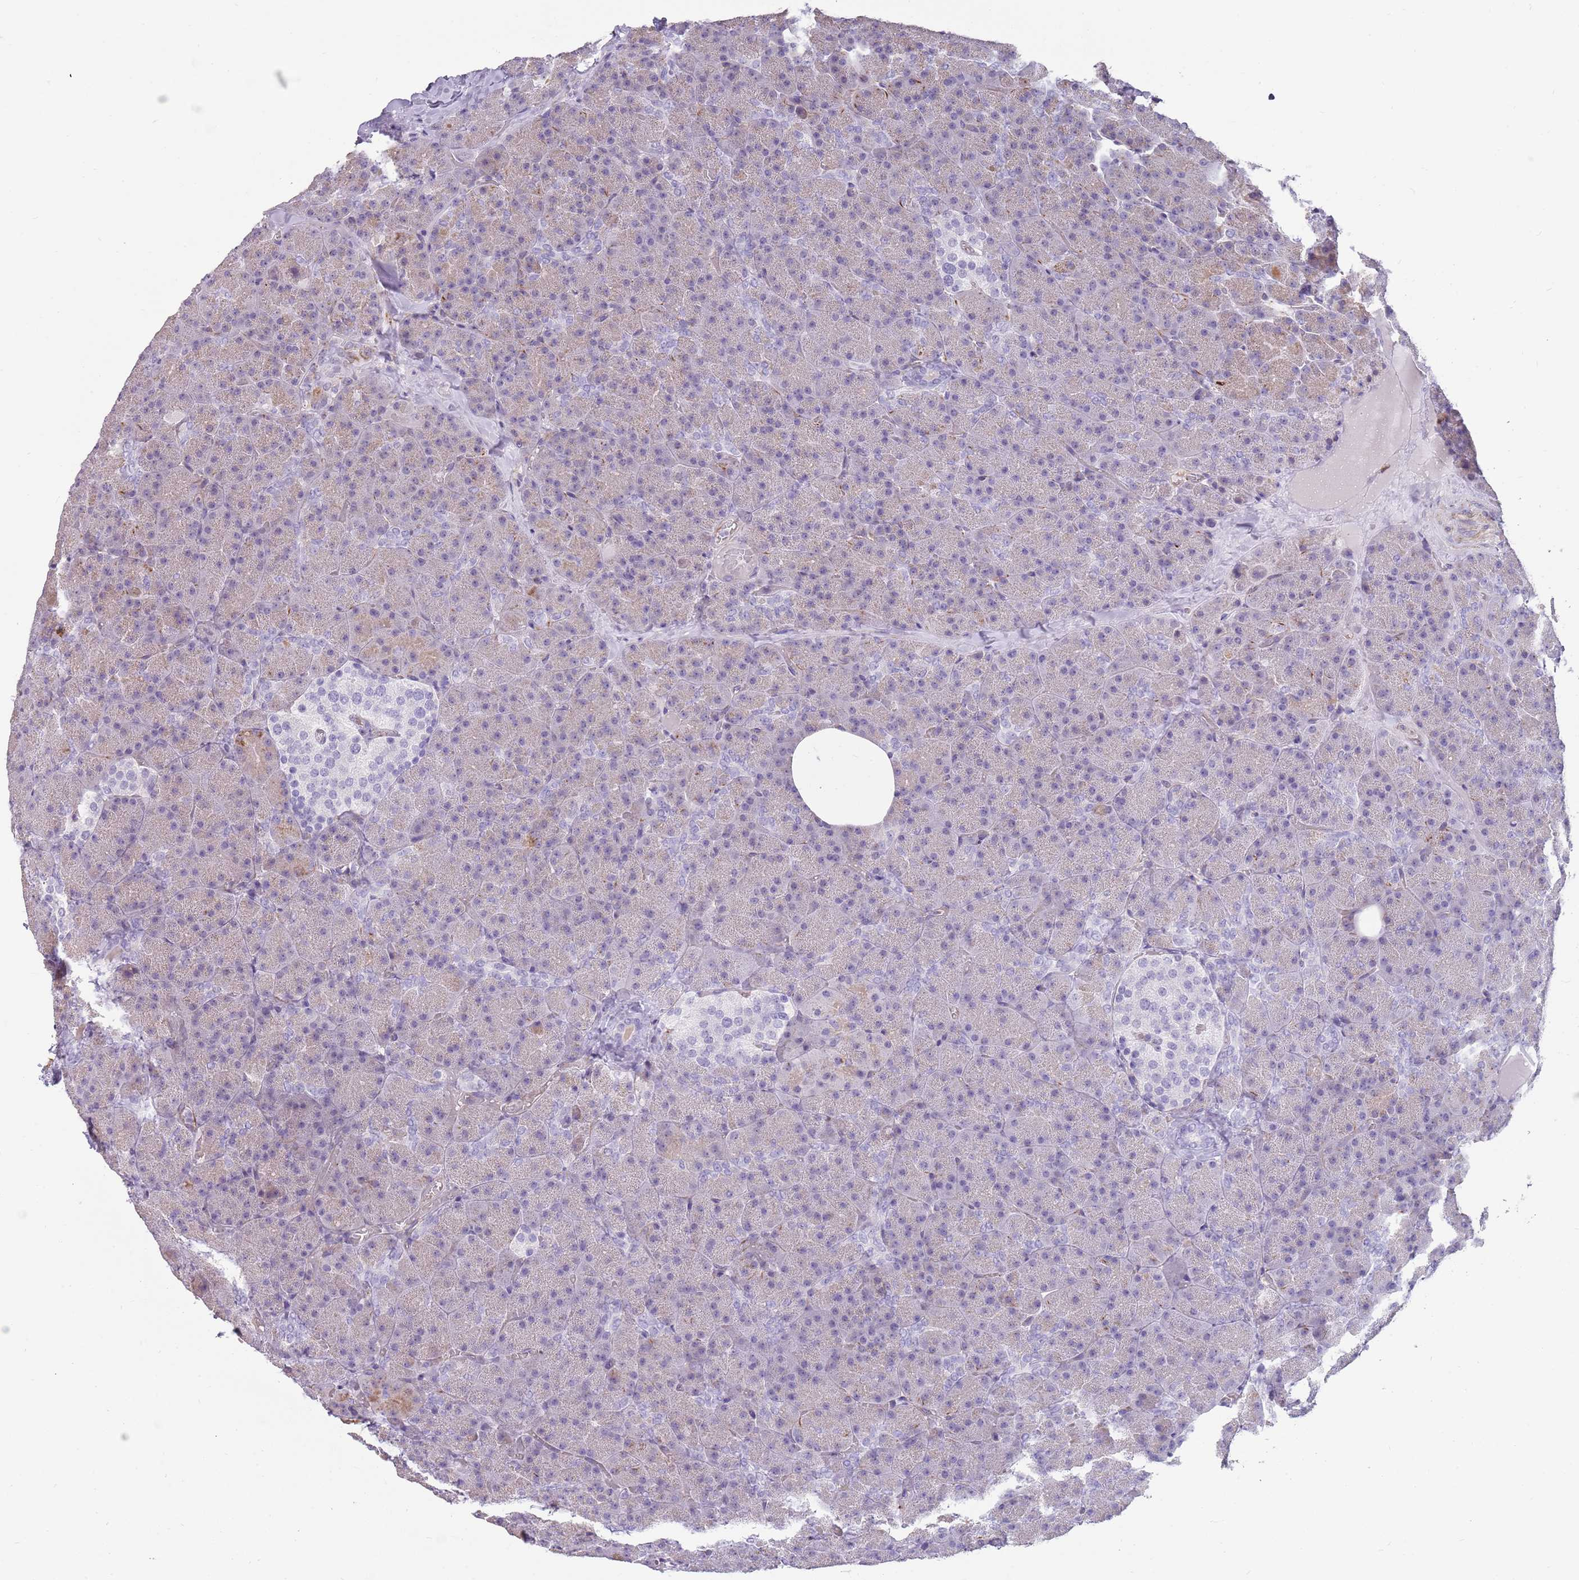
{"staining": {"intensity": "negative", "quantity": "none", "location": "none"}, "tissue": "pancreas", "cell_type": "Exocrine glandular cells", "image_type": "normal", "snomed": [{"axis": "morphology", "description": "Normal tissue, NOS"}, {"axis": "morphology", "description": "Carcinoid, malignant, NOS"}, {"axis": "topography", "description": "Pancreas"}], "caption": "This is an IHC micrograph of normal pancreas. There is no expression in exocrine glandular cells.", "gene": "ENSG00000271254", "patient": {"sex": "female", "age": 35}}